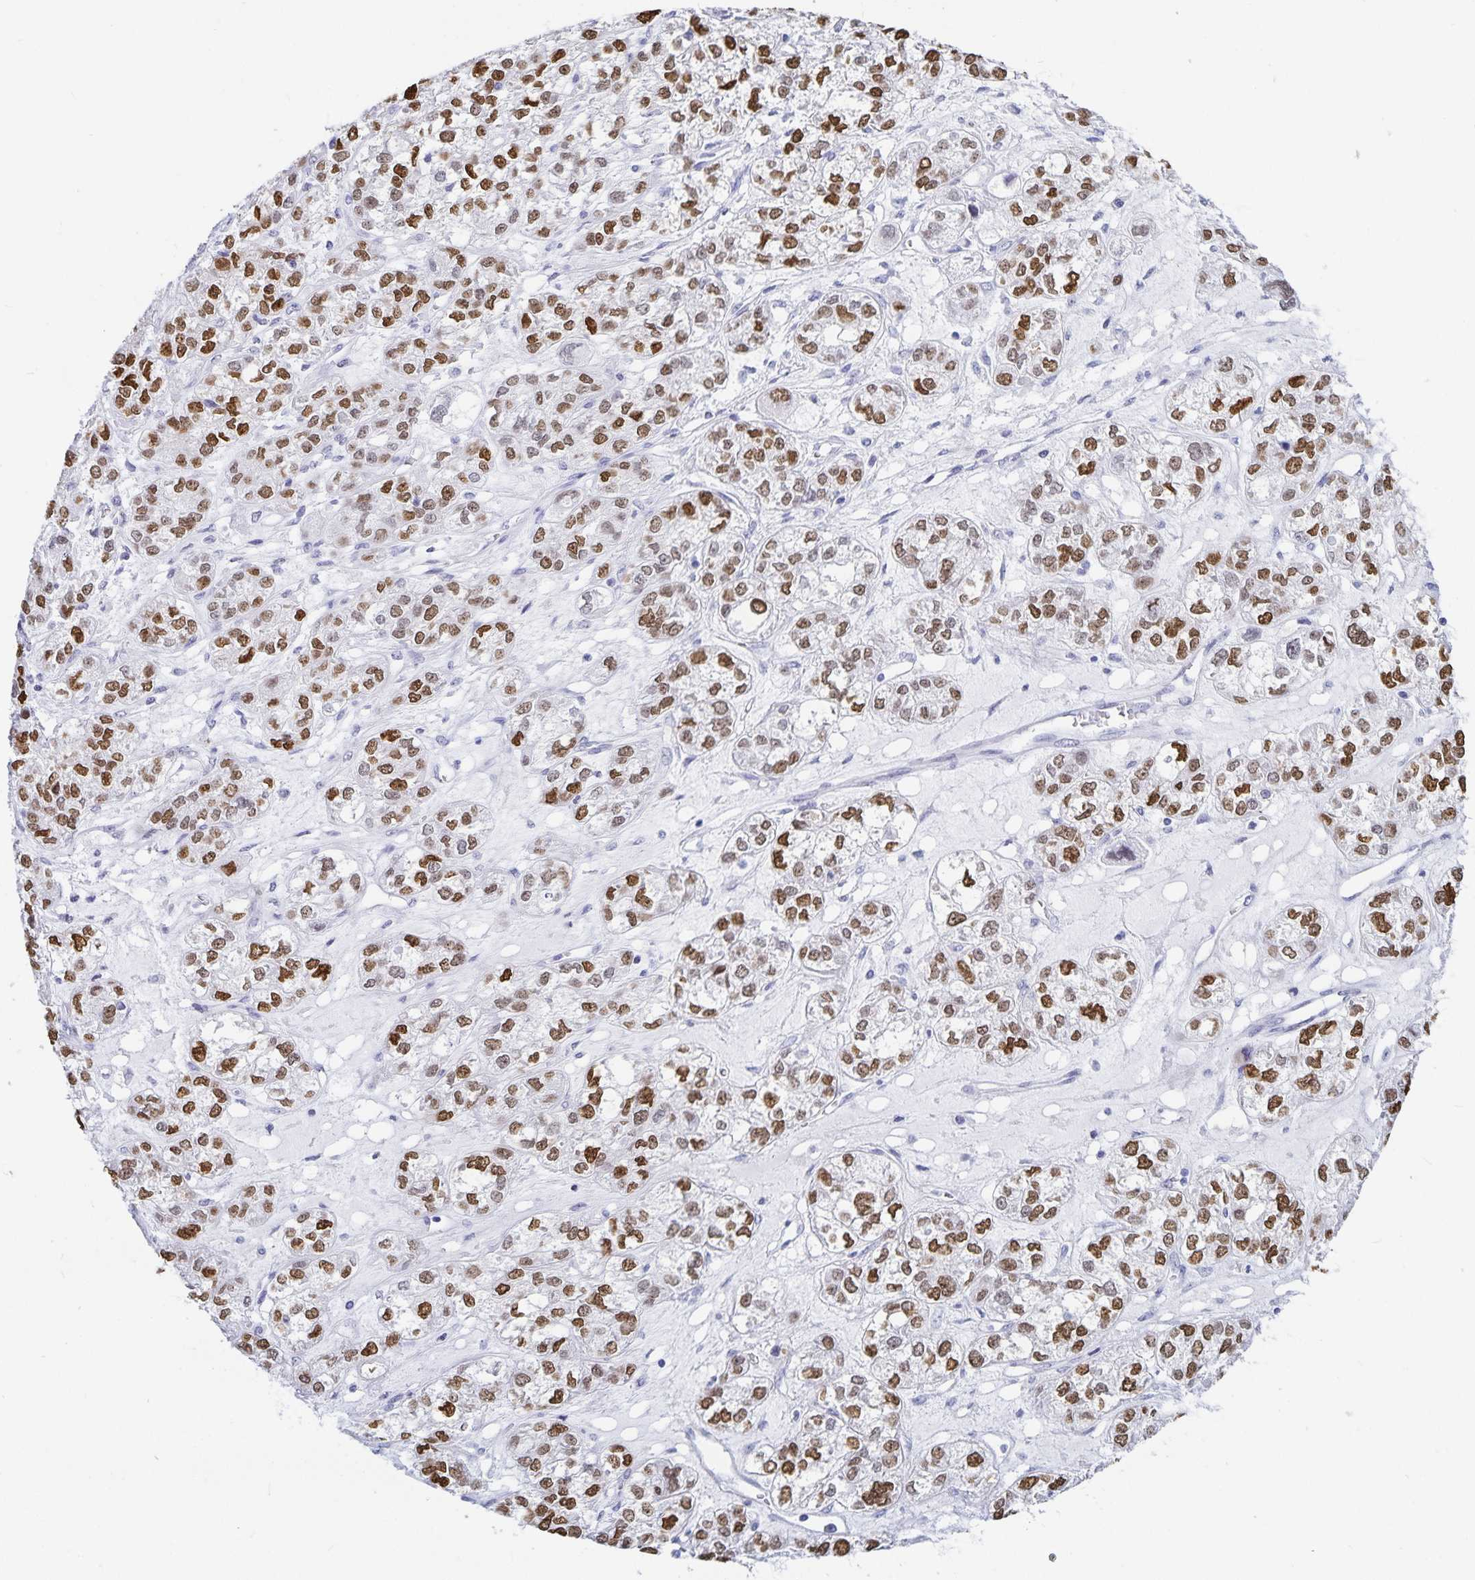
{"staining": {"intensity": "moderate", "quantity": ">75%", "location": "nuclear"}, "tissue": "ovarian cancer", "cell_type": "Tumor cells", "image_type": "cancer", "snomed": [{"axis": "morphology", "description": "Carcinoma, endometroid"}, {"axis": "topography", "description": "Ovary"}], "caption": "Immunohistochemistry (IHC) micrograph of human ovarian cancer stained for a protein (brown), which demonstrates medium levels of moderate nuclear staining in approximately >75% of tumor cells.", "gene": "HMGB3", "patient": {"sex": "female", "age": 64}}